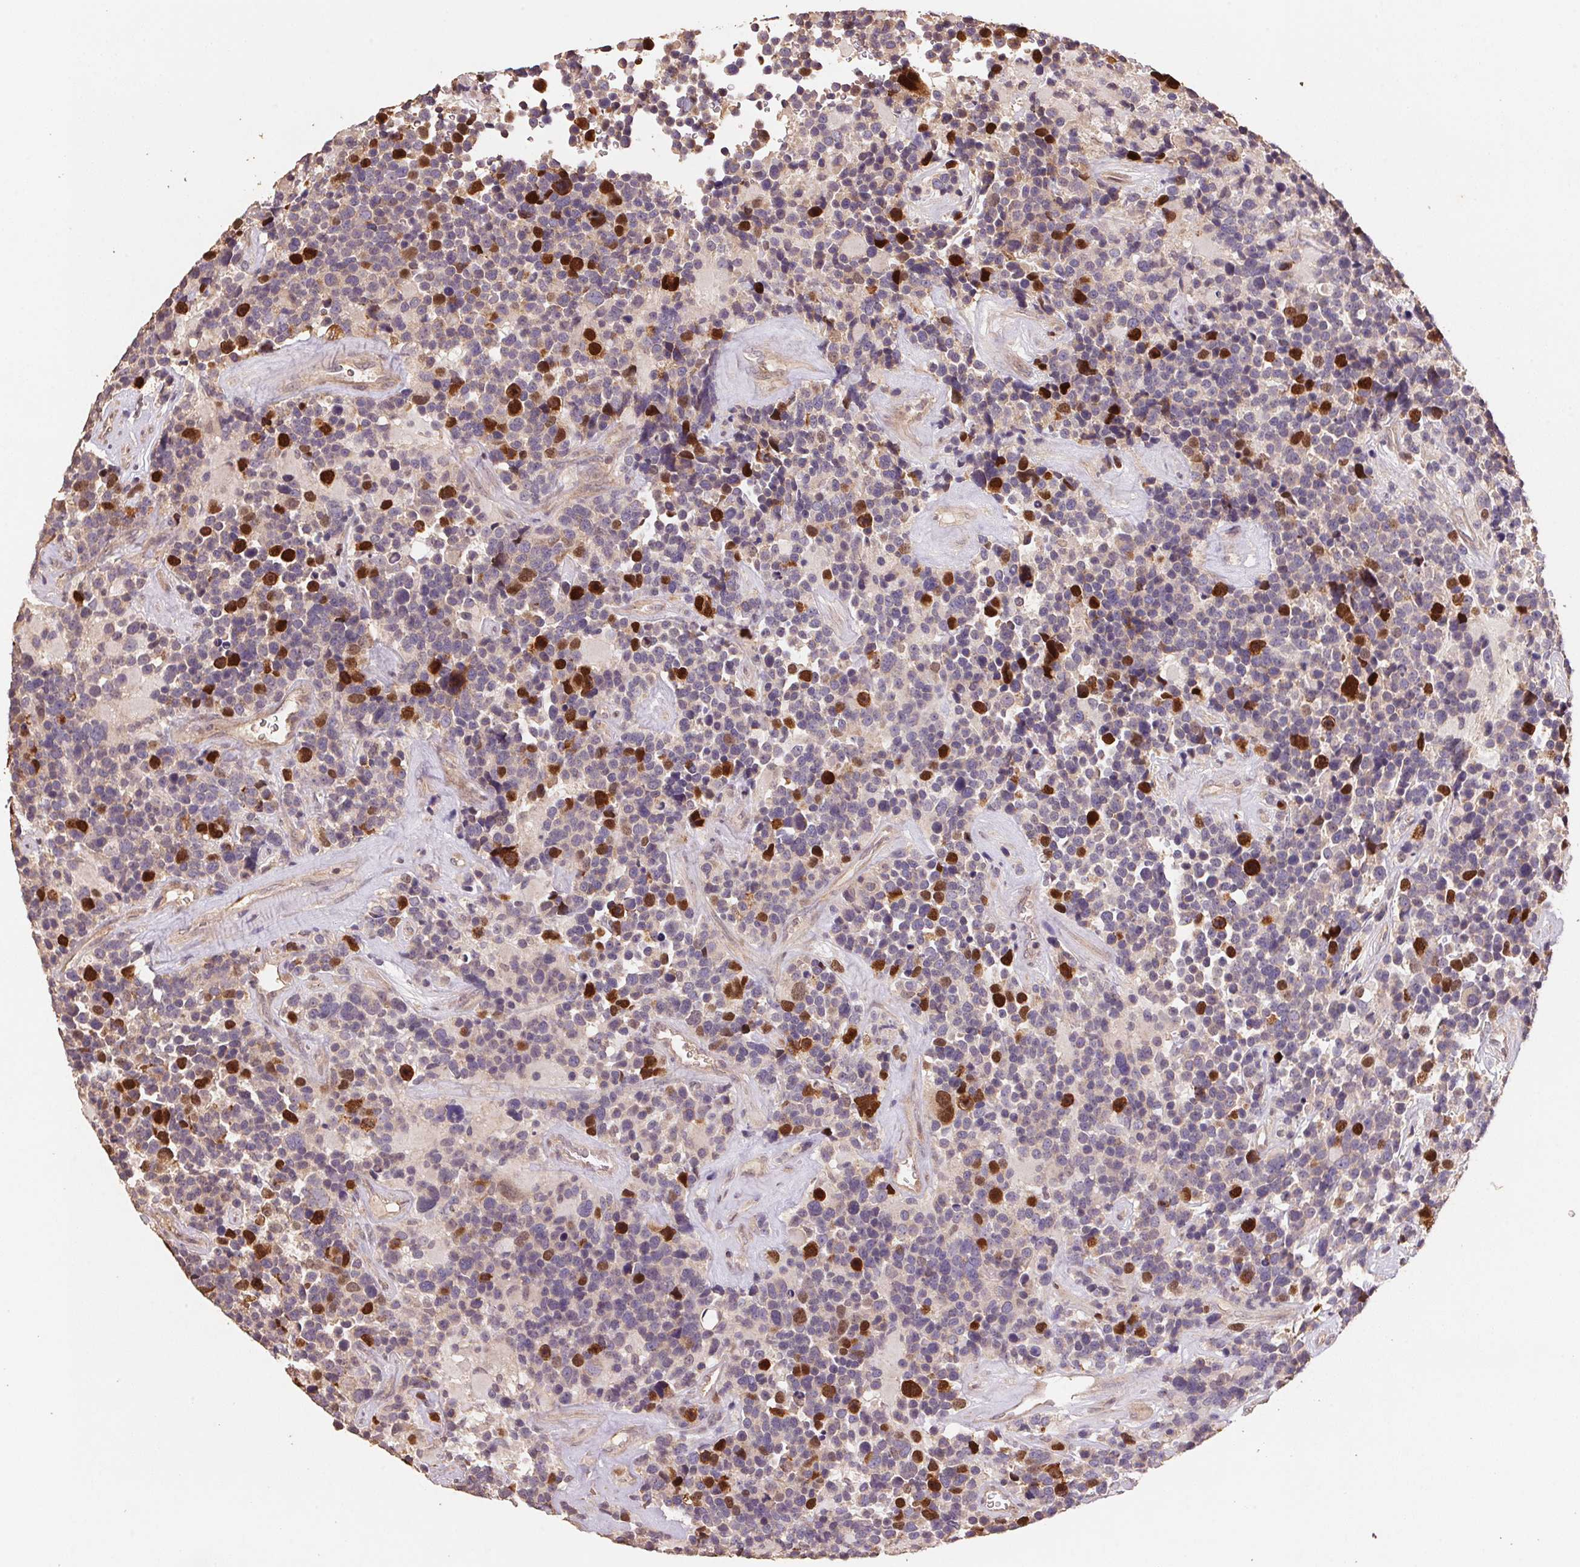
{"staining": {"intensity": "strong", "quantity": "25%-75%", "location": "nuclear"}, "tissue": "glioma", "cell_type": "Tumor cells", "image_type": "cancer", "snomed": [{"axis": "morphology", "description": "Glioma, malignant, High grade"}, {"axis": "topography", "description": "Brain"}], "caption": "IHC micrograph of neoplastic tissue: glioma stained using IHC displays high levels of strong protein expression localized specifically in the nuclear of tumor cells, appearing as a nuclear brown color.", "gene": "CENPF", "patient": {"sex": "male", "age": 33}}